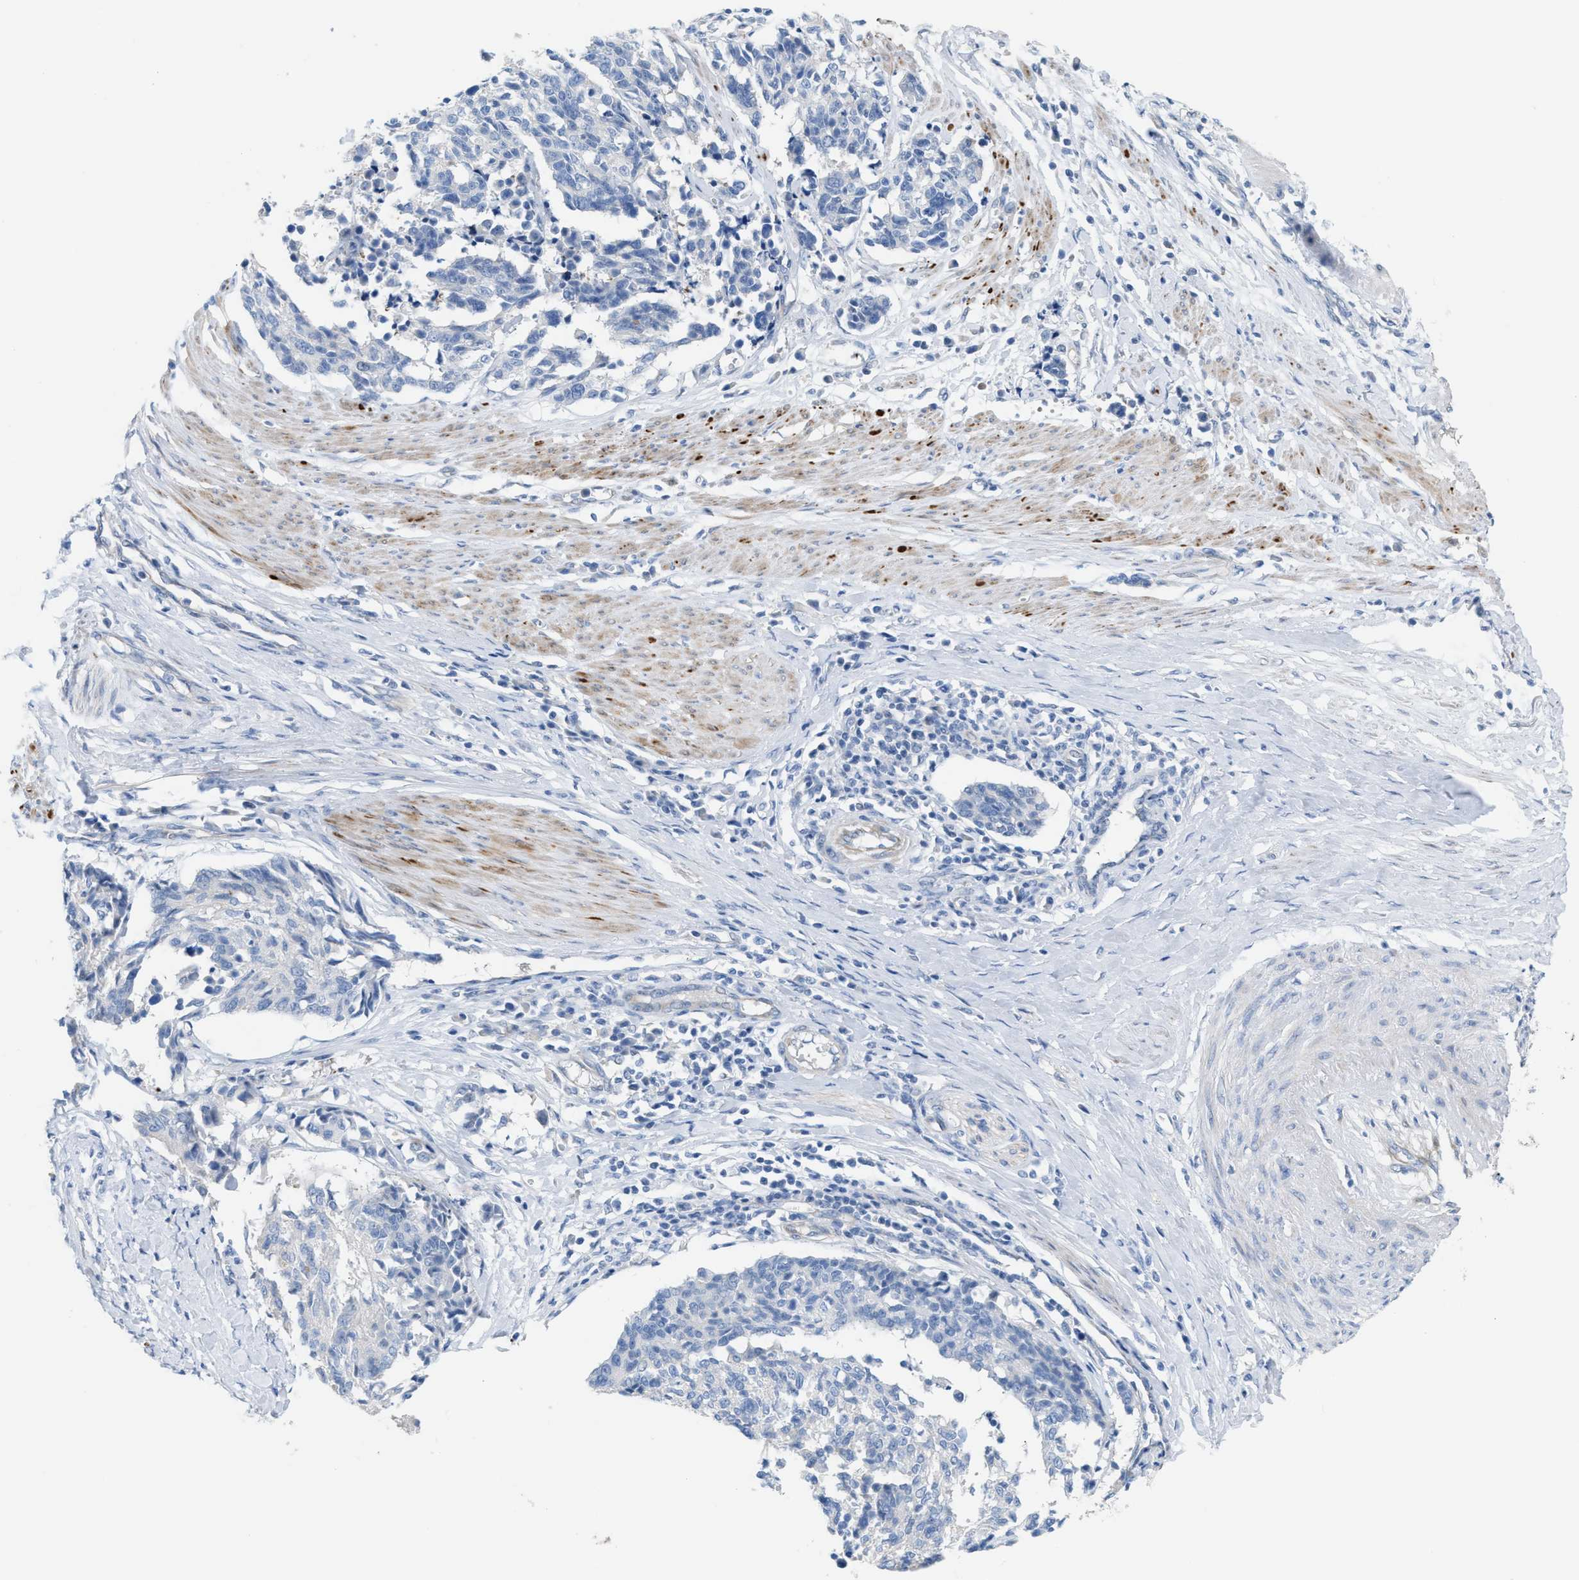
{"staining": {"intensity": "negative", "quantity": "none", "location": "none"}, "tissue": "cervical cancer", "cell_type": "Tumor cells", "image_type": "cancer", "snomed": [{"axis": "morphology", "description": "Normal tissue, NOS"}, {"axis": "morphology", "description": "Squamous cell carcinoma, NOS"}, {"axis": "topography", "description": "Cervix"}], "caption": "DAB (3,3'-diaminobenzidine) immunohistochemical staining of human cervical cancer displays no significant staining in tumor cells.", "gene": "MPP3", "patient": {"sex": "female", "age": 35}}